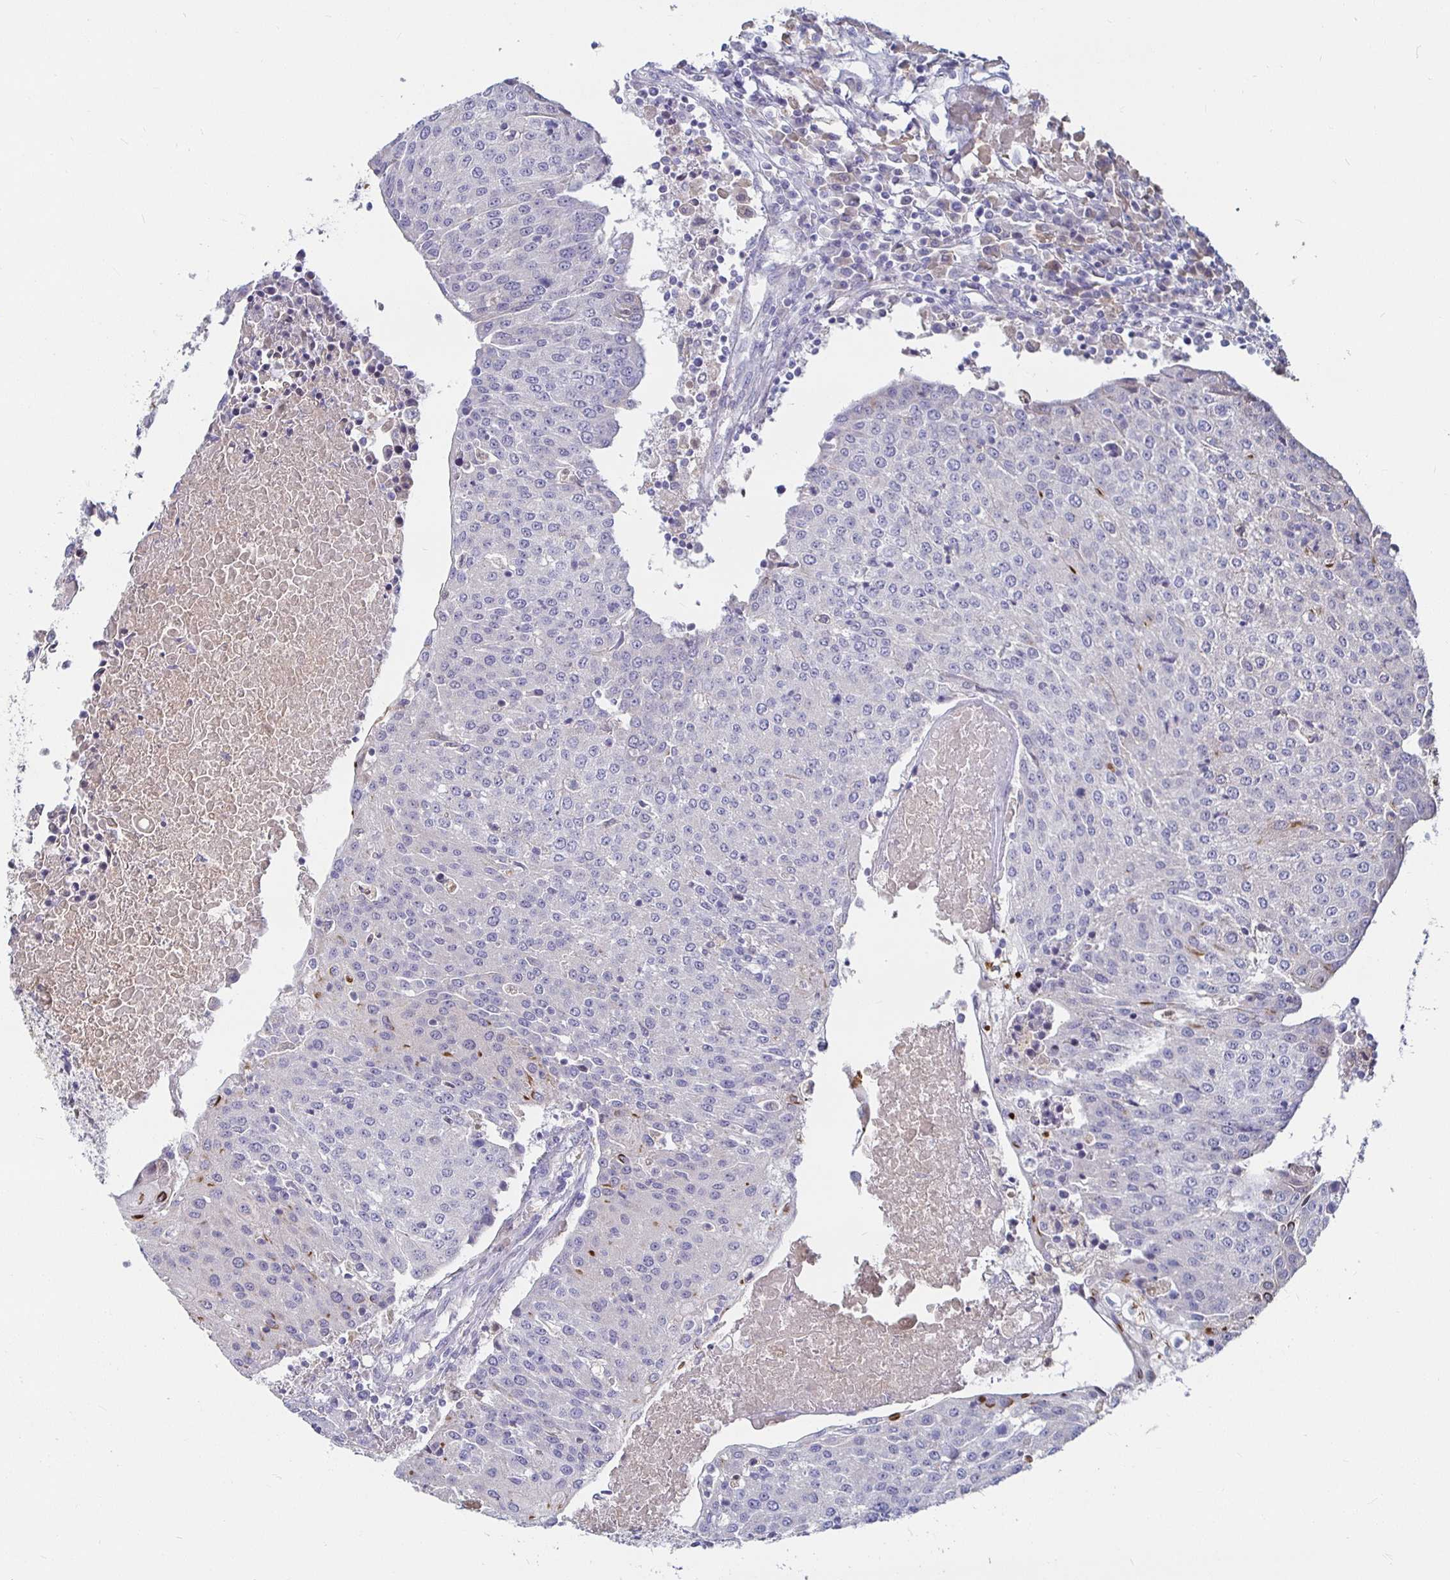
{"staining": {"intensity": "negative", "quantity": "none", "location": "none"}, "tissue": "urothelial cancer", "cell_type": "Tumor cells", "image_type": "cancer", "snomed": [{"axis": "morphology", "description": "Urothelial carcinoma, High grade"}, {"axis": "topography", "description": "Urinary bladder"}], "caption": "This is an immunohistochemistry photomicrograph of urothelial cancer. There is no staining in tumor cells.", "gene": "RNF144B", "patient": {"sex": "female", "age": 85}}